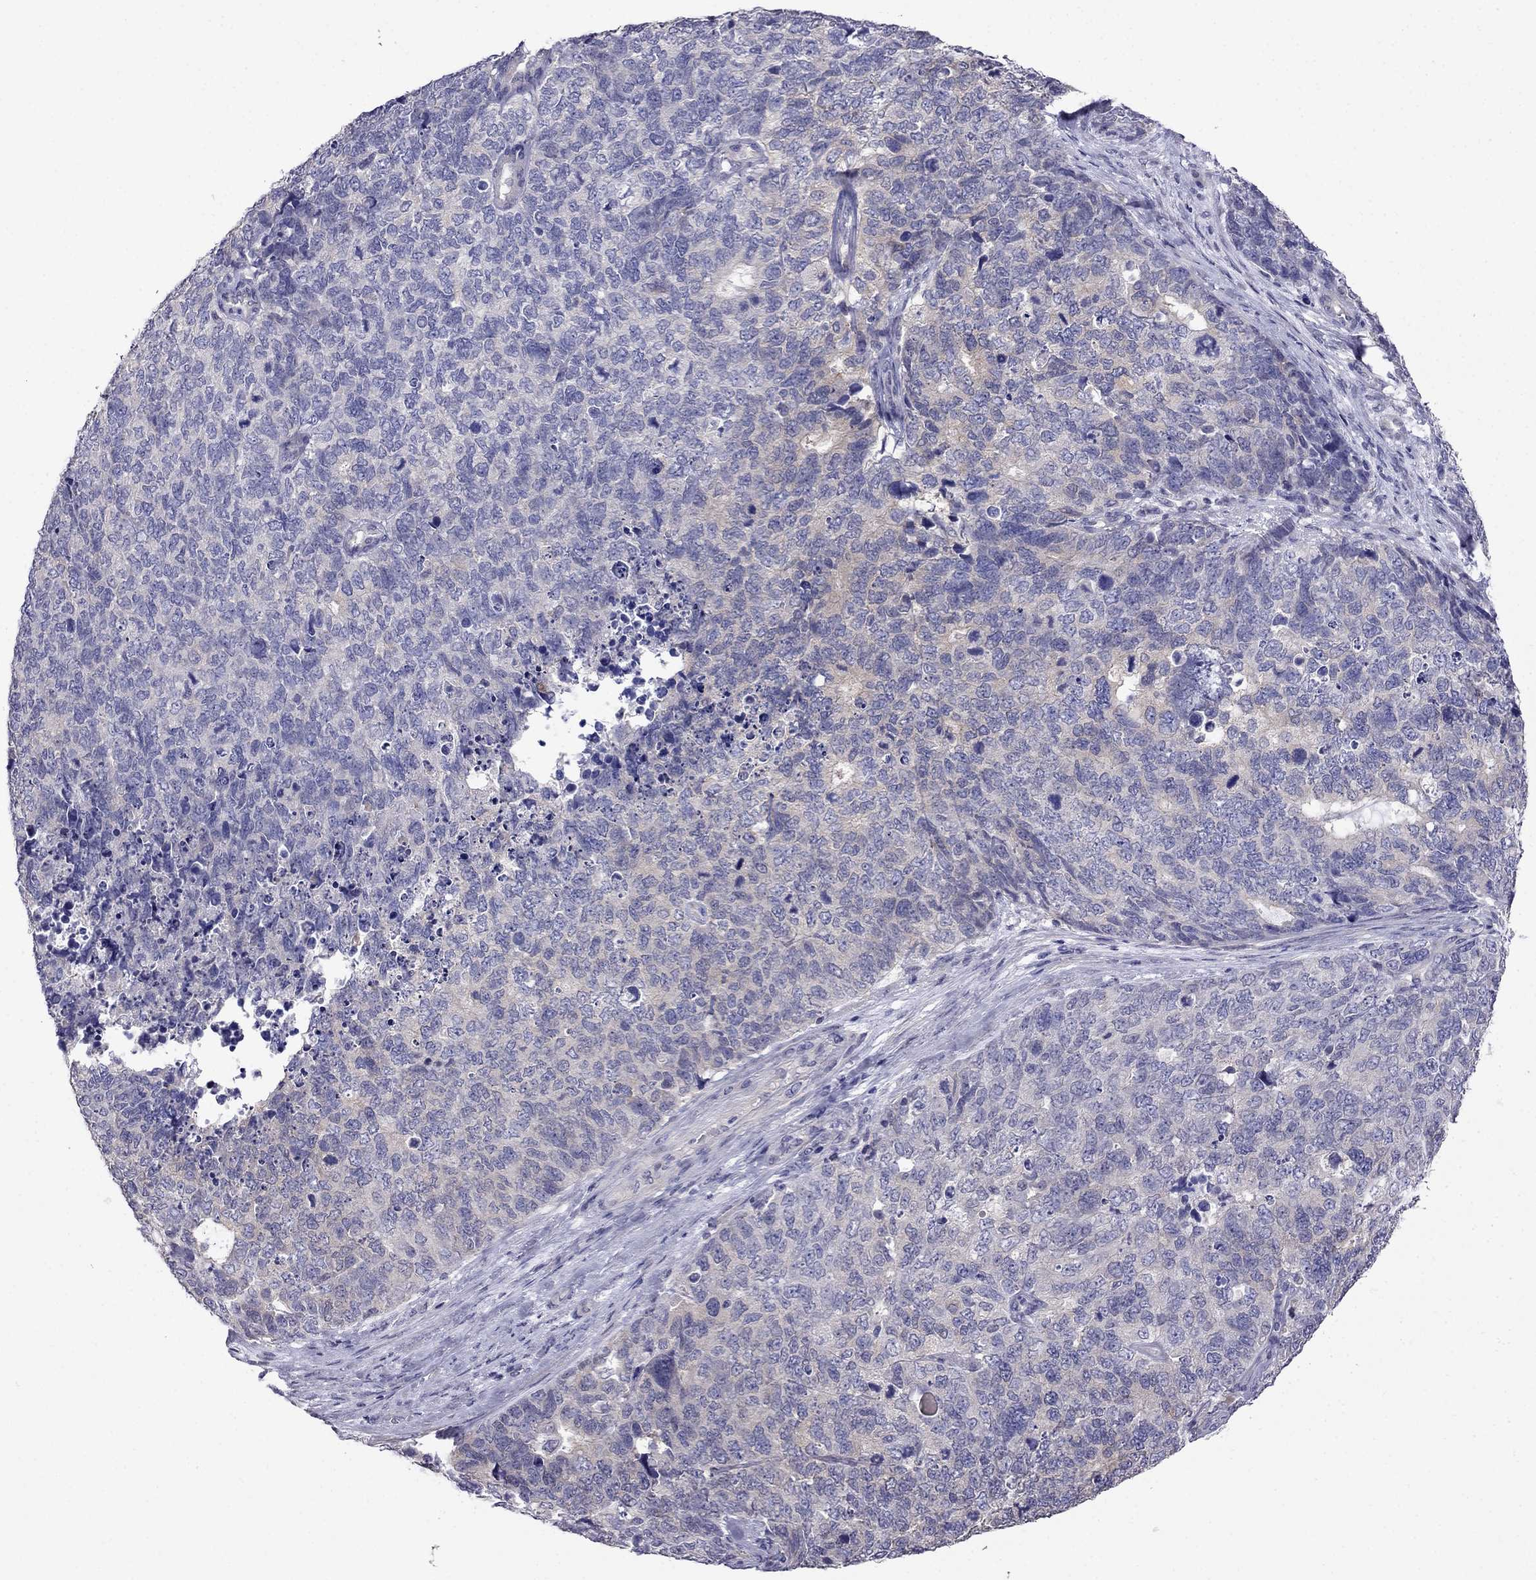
{"staining": {"intensity": "weak", "quantity": "<25%", "location": "cytoplasmic/membranous"}, "tissue": "cervical cancer", "cell_type": "Tumor cells", "image_type": "cancer", "snomed": [{"axis": "morphology", "description": "Squamous cell carcinoma, NOS"}, {"axis": "topography", "description": "Cervix"}], "caption": "Tumor cells are negative for brown protein staining in squamous cell carcinoma (cervical). (DAB immunohistochemistry visualized using brightfield microscopy, high magnification).", "gene": "SCNN1D", "patient": {"sex": "female", "age": 63}}